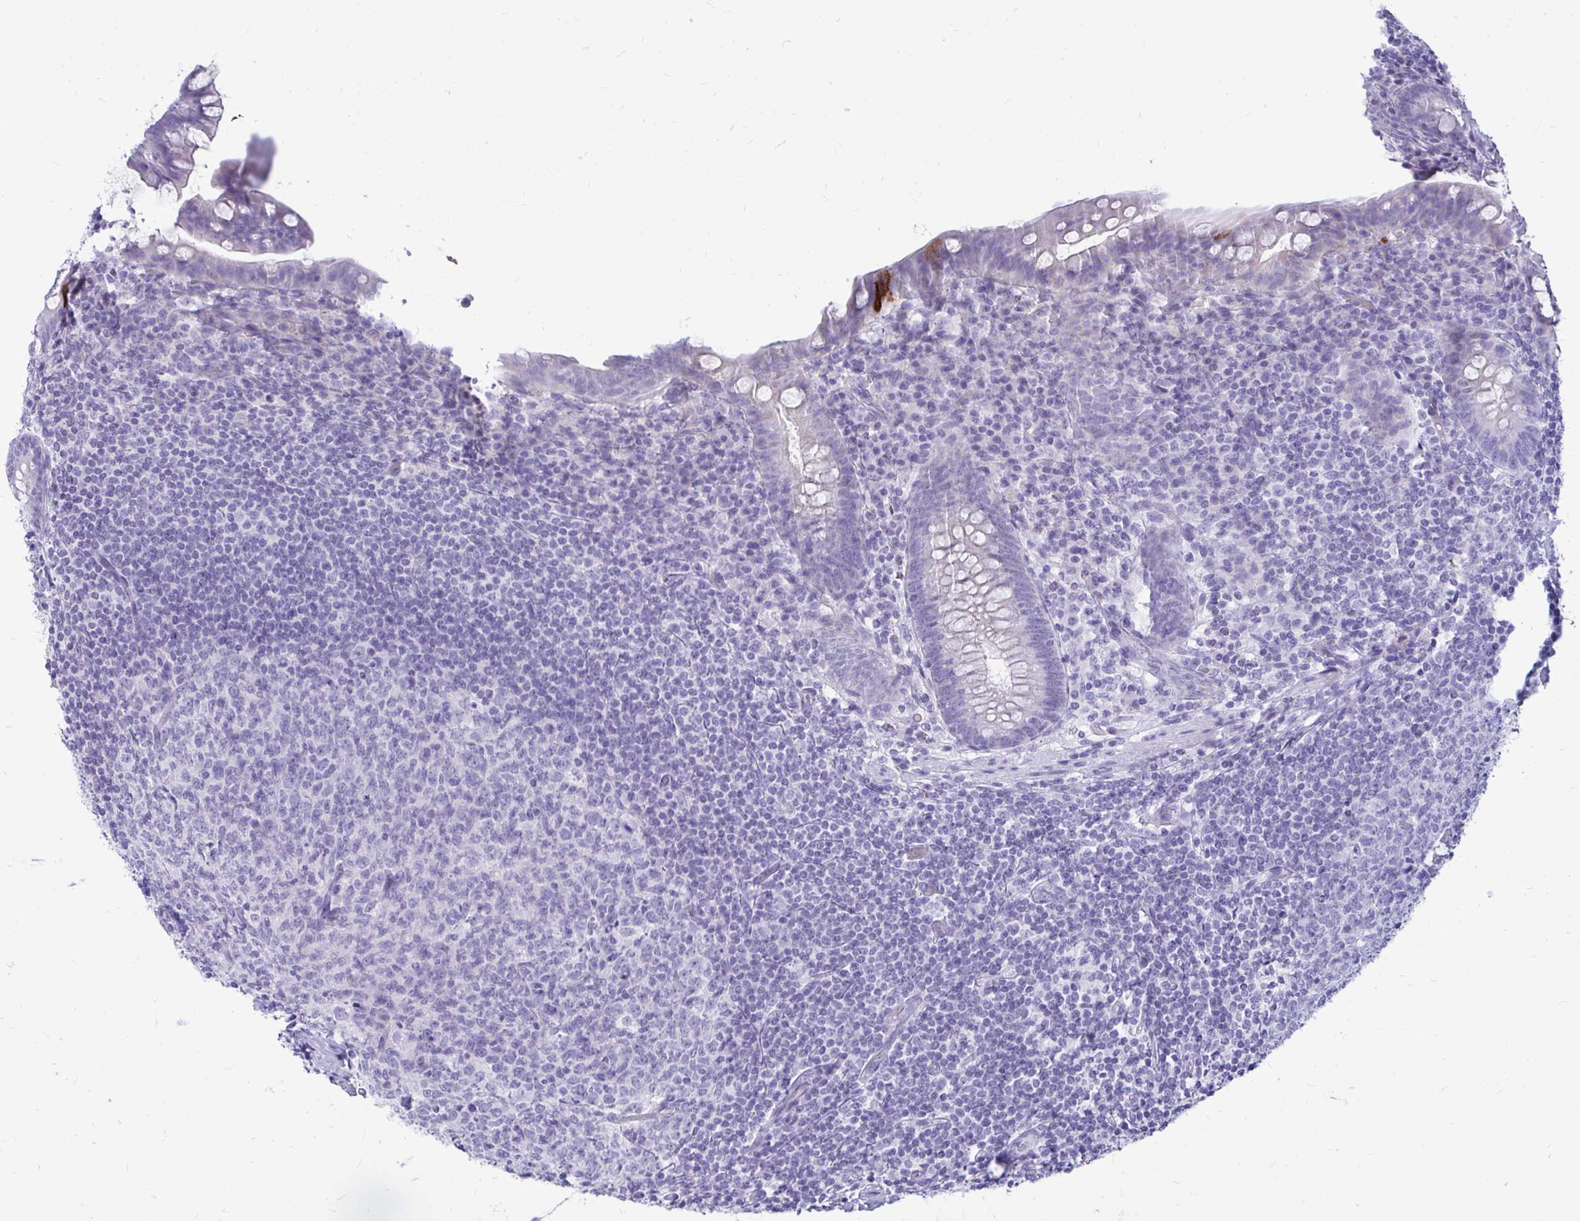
{"staining": {"intensity": "strong", "quantity": "<25%", "location": "cytoplasmic/membranous"}, "tissue": "appendix", "cell_type": "Glandular cells", "image_type": "normal", "snomed": [{"axis": "morphology", "description": "Normal tissue, NOS"}, {"axis": "topography", "description": "Appendix"}], "caption": "Immunohistochemical staining of benign appendix exhibits <25% levels of strong cytoplasmic/membranous protein positivity in approximately <25% of glandular cells.", "gene": "NANOGNB", "patient": {"sex": "male", "age": 71}}